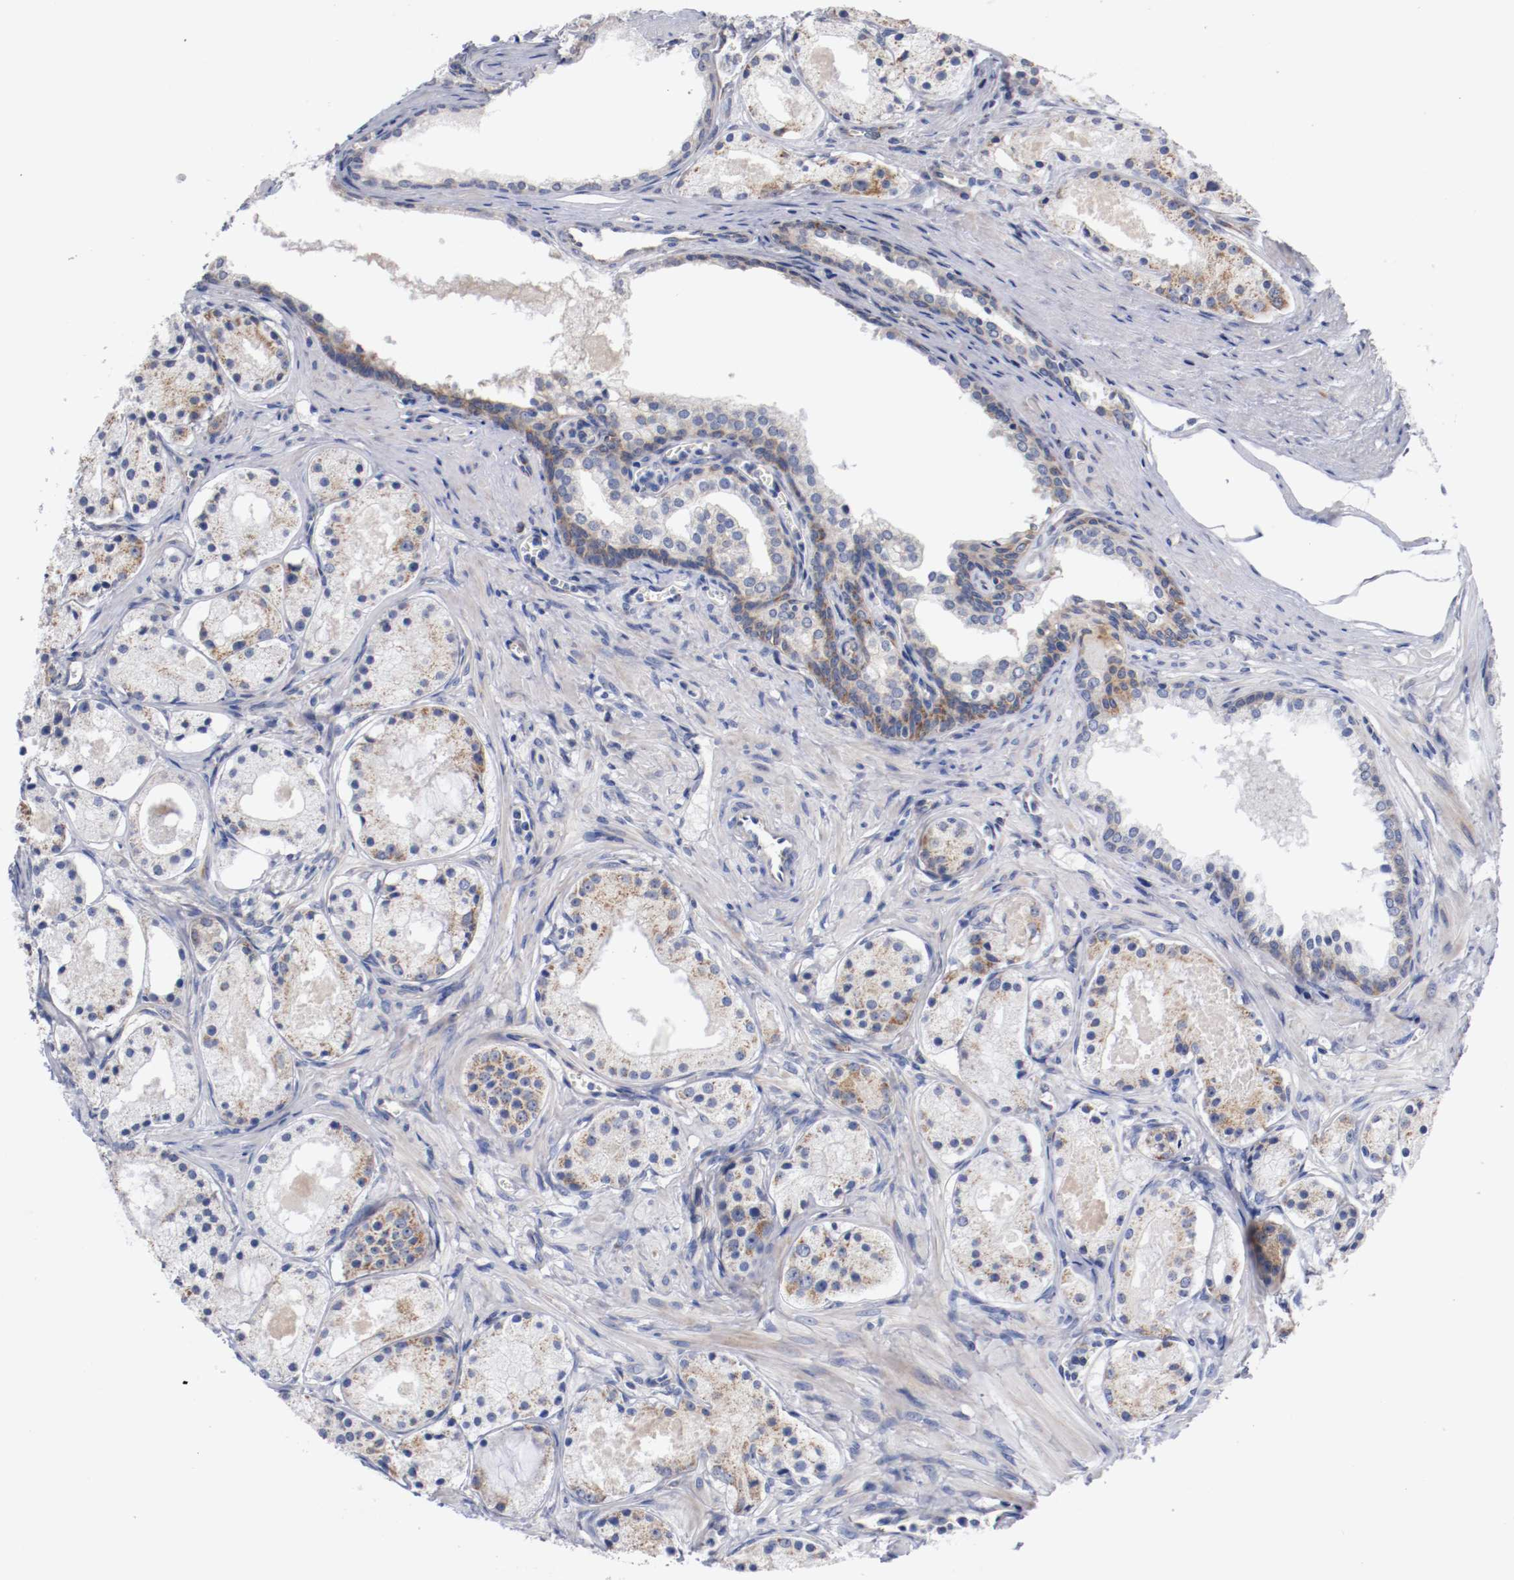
{"staining": {"intensity": "moderate", "quantity": "25%-75%", "location": "cytoplasmic/membranous"}, "tissue": "prostate cancer", "cell_type": "Tumor cells", "image_type": "cancer", "snomed": [{"axis": "morphology", "description": "Adenocarcinoma, Low grade"}, {"axis": "topography", "description": "Prostate"}], "caption": "Prostate cancer (adenocarcinoma (low-grade)) tissue exhibits moderate cytoplasmic/membranous staining in about 25%-75% of tumor cells, visualized by immunohistochemistry. The staining is performed using DAB (3,3'-diaminobenzidine) brown chromogen to label protein expression. The nuclei are counter-stained blue using hematoxylin.", "gene": "PCSK6", "patient": {"sex": "male", "age": 57}}